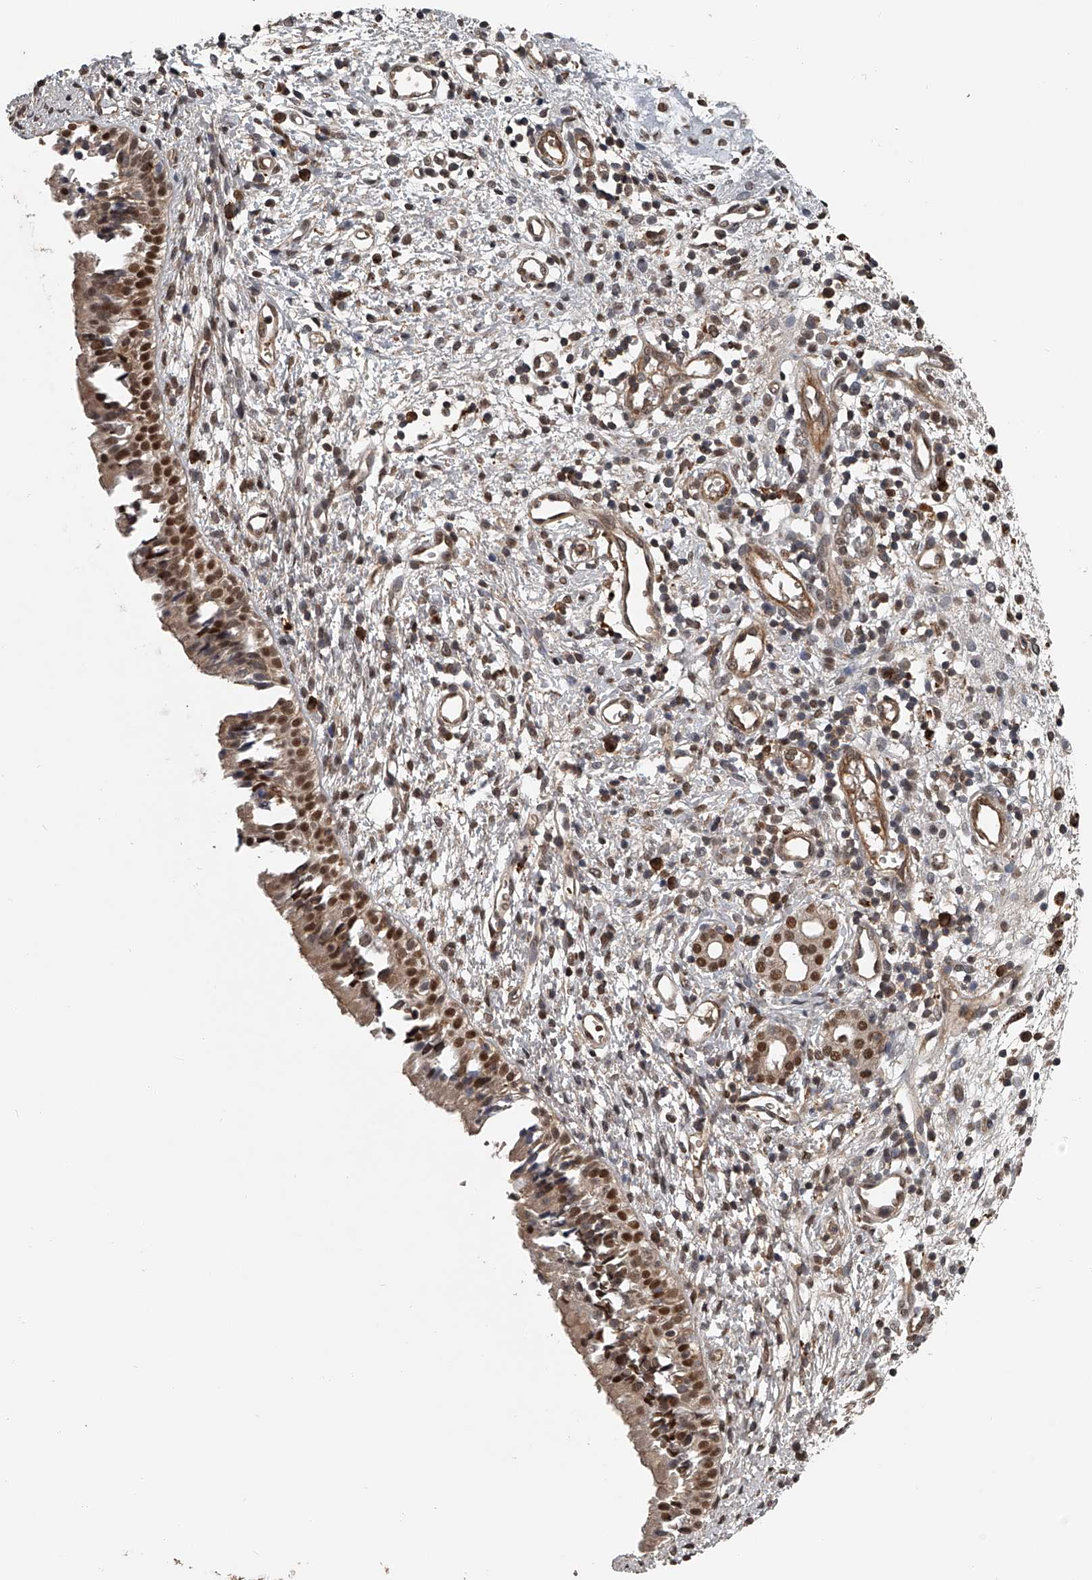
{"staining": {"intensity": "strong", "quantity": ">75%", "location": "nuclear"}, "tissue": "nasopharynx", "cell_type": "Respiratory epithelial cells", "image_type": "normal", "snomed": [{"axis": "morphology", "description": "Normal tissue, NOS"}, {"axis": "topography", "description": "Nasopharynx"}], "caption": "Immunohistochemistry image of unremarkable nasopharynx stained for a protein (brown), which demonstrates high levels of strong nuclear positivity in approximately >75% of respiratory epithelial cells.", "gene": "PLEKHG1", "patient": {"sex": "male", "age": 22}}